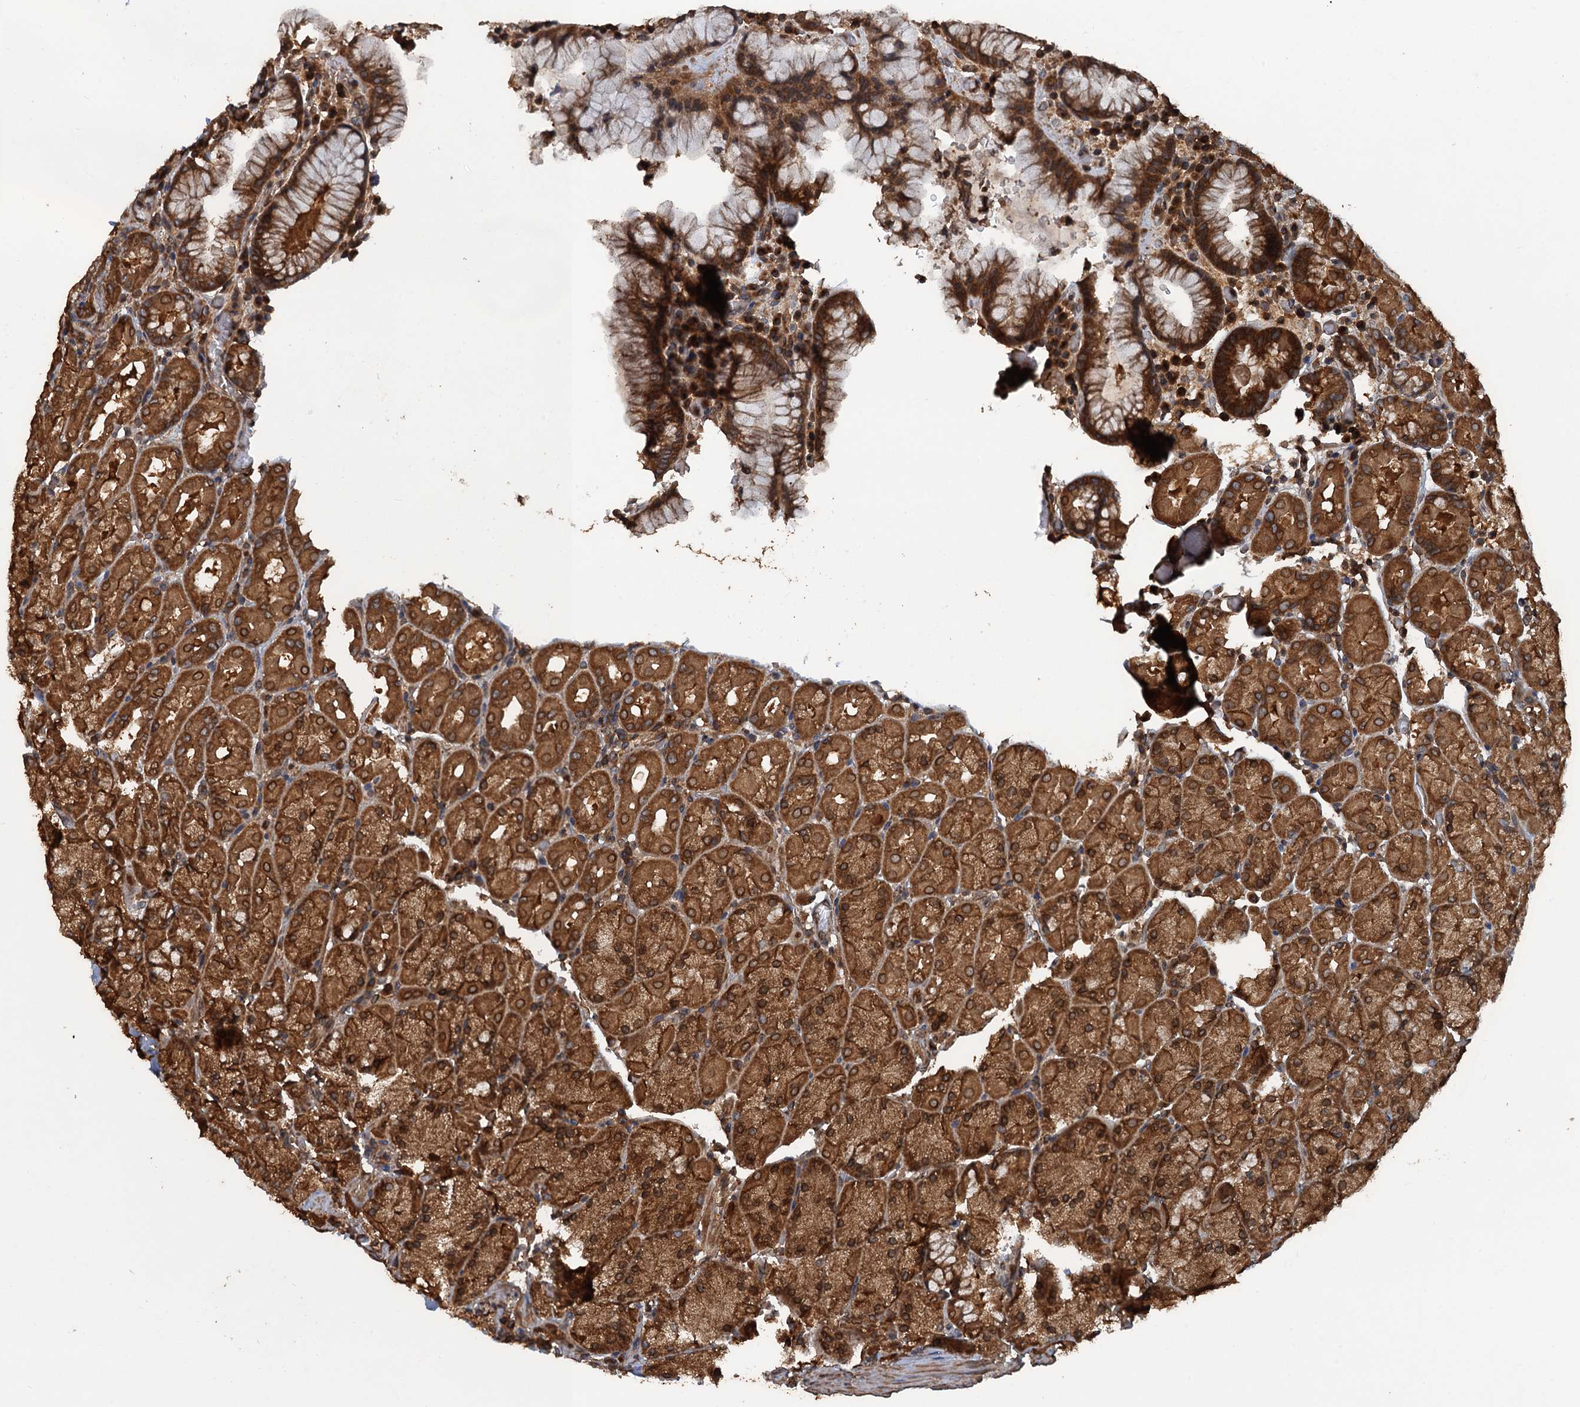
{"staining": {"intensity": "strong", "quantity": ">75%", "location": "cytoplasmic/membranous,nuclear"}, "tissue": "stomach", "cell_type": "Glandular cells", "image_type": "normal", "snomed": [{"axis": "morphology", "description": "Normal tissue, NOS"}, {"axis": "topography", "description": "Stomach, upper"}, {"axis": "topography", "description": "Stomach, lower"}], "caption": "This histopathology image displays unremarkable stomach stained with immunohistochemistry (IHC) to label a protein in brown. The cytoplasmic/membranous,nuclear of glandular cells show strong positivity for the protein. Nuclei are counter-stained blue.", "gene": "GLE1", "patient": {"sex": "male", "age": 80}}